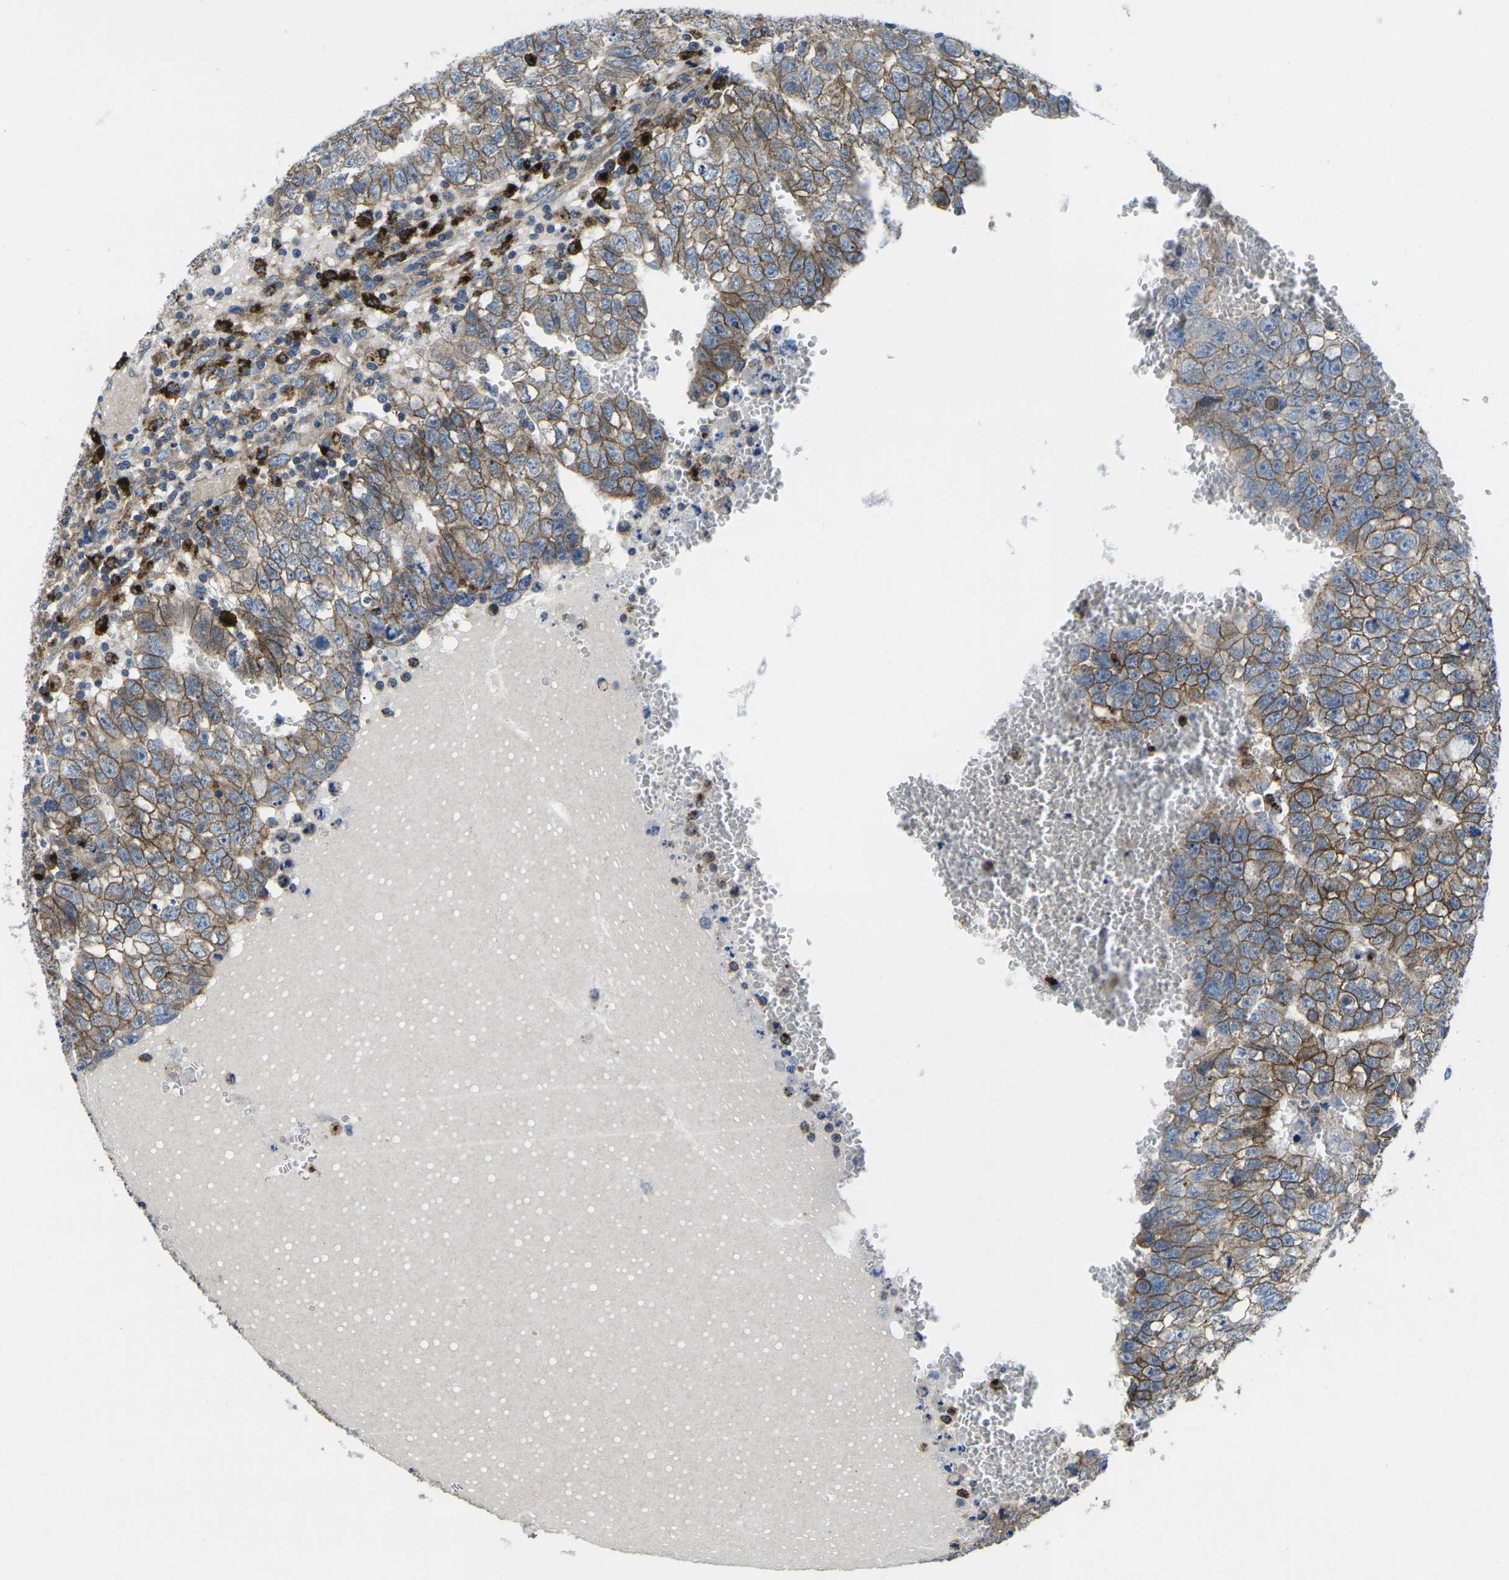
{"staining": {"intensity": "moderate", "quantity": ">75%", "location": "cytoplasmic/membranous"}, "tissue": "testis cancer", "cell_type": "Tumor cells", "image_type": "cancer", "snomed": [{"axis": "morphology", "description": "Seminoma, NOS"}, {"axis": "morphology", "description": "Carcinoma, Embryonal, NOS"}, {"axis": "topography", "description": "Testis"}], "caption": "Moderate cytoplasmic/membranous expression for a protein is present in about >75% of tumor cells of embryonal carcinoma (testis) using IHC.", "gene": "DLG1", "patient": {"sex": "male", "age": 38}}